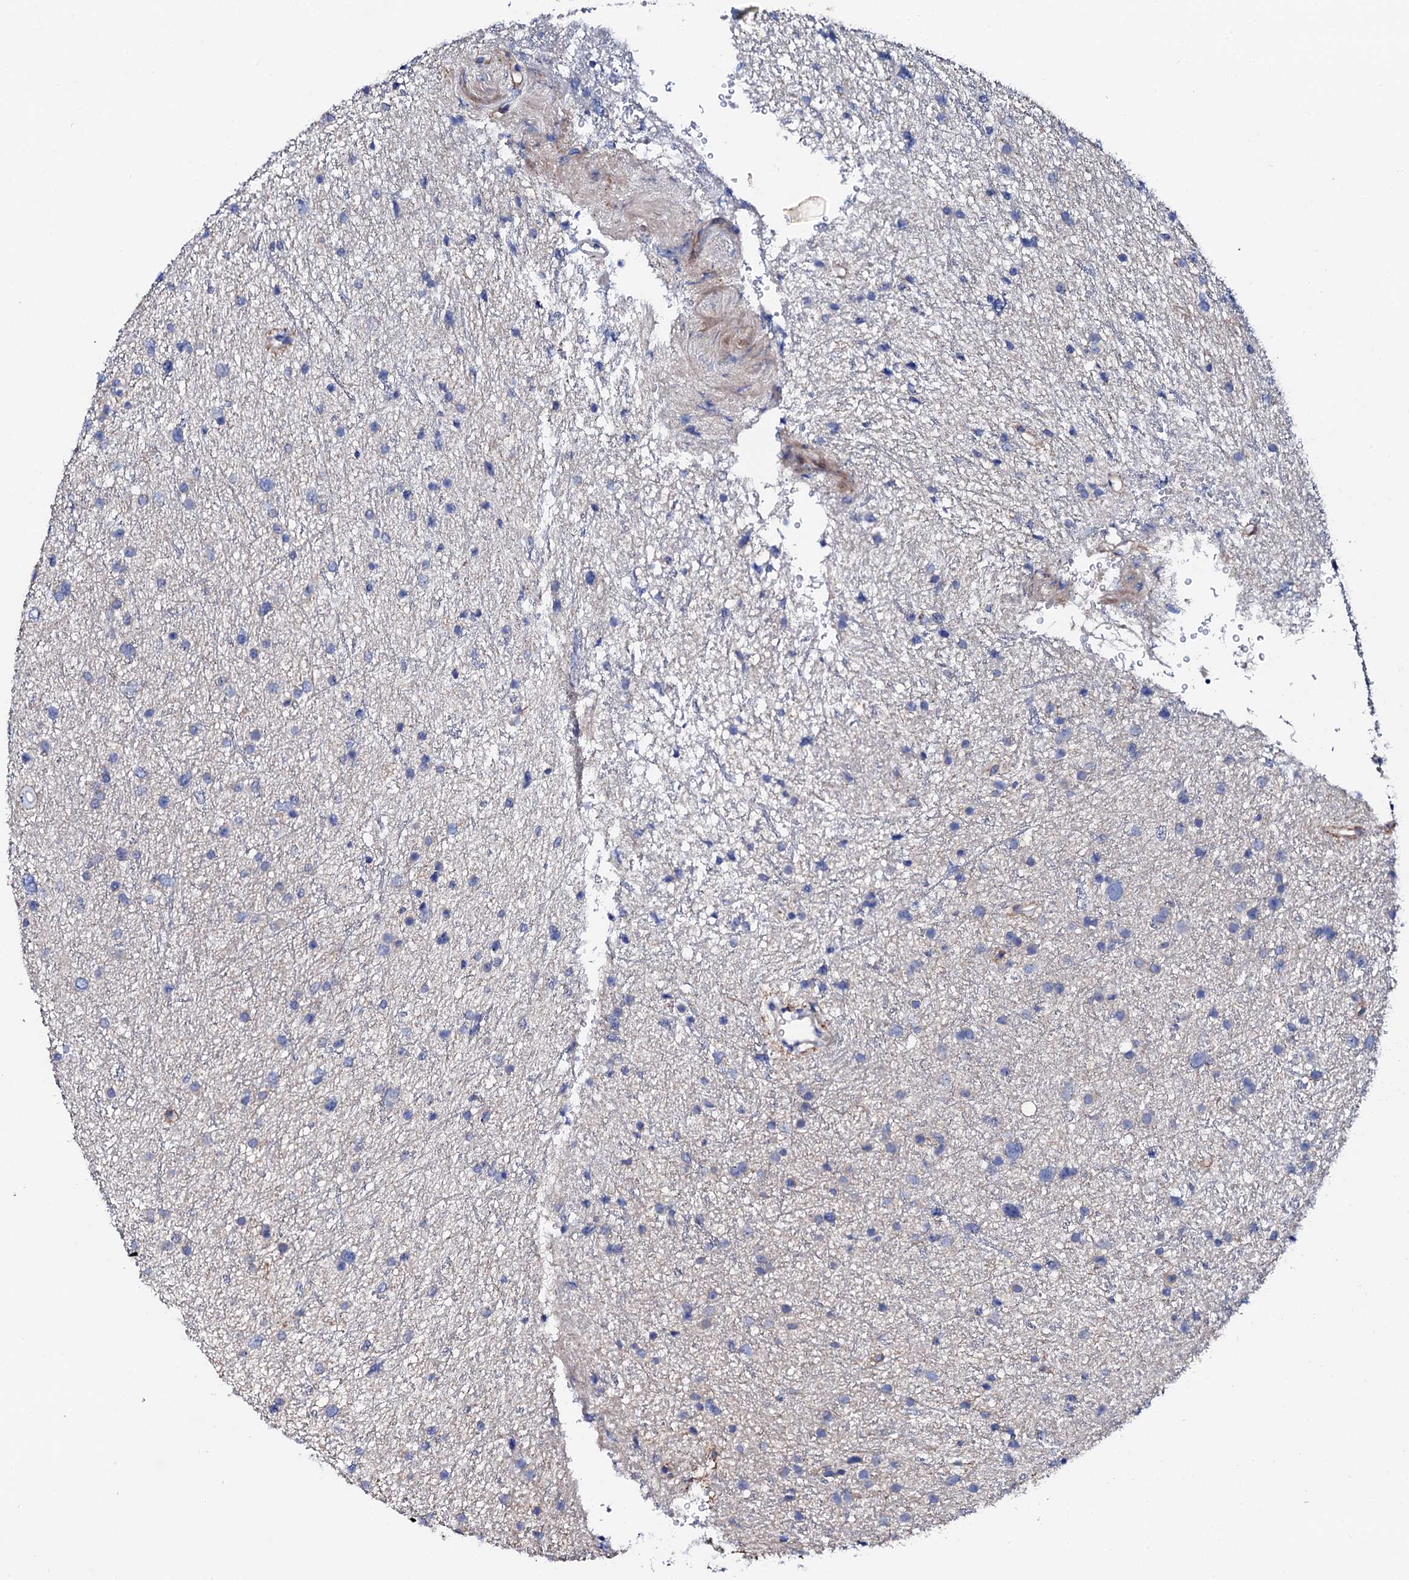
{"staining": {"intensity": "negative", "quantity": "none", "location": "none"}, "tissue": "glioma", "cell_type": "Tumor cells", "image_type": "cancer", "snomed": [{"axis": "morphology", "description": "Glioma, malignant, Low grade"}, {"axis": "topography", "description": "Cerebral cortex"}], "caption": "The histopathology image demonstrates no staining of tumor cells in glioma.", "gene": "TRDN", "patient": {"sex": "female", "age": 39}}